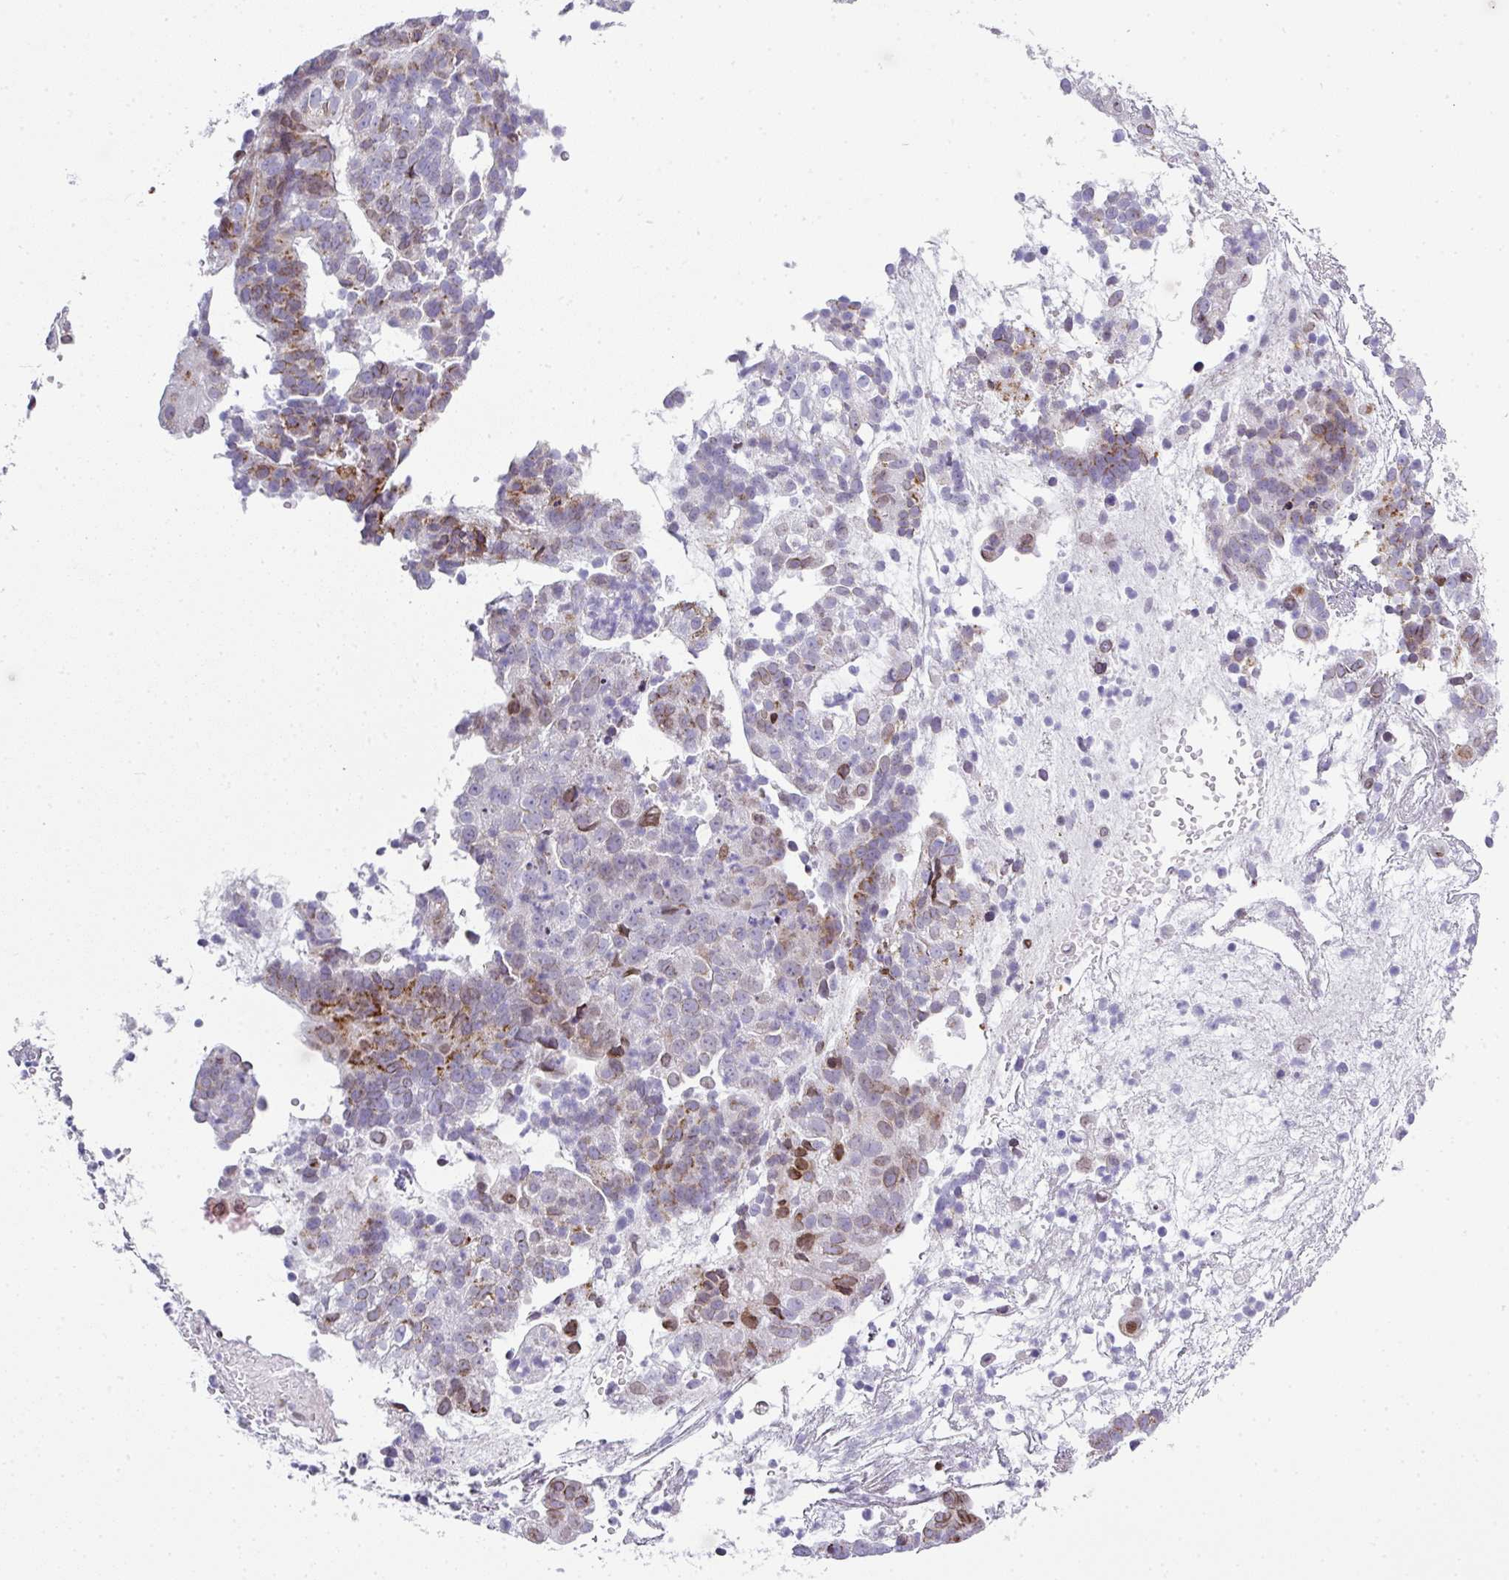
{"staining": {"intensity": "moderate", "quantity": "<25%", "location": "cytoplasmic/membranous,nuclear"}, "tissue": "endometrial cancer", "cell_type": "Tumor cells", "image_type": "cancer", "snomed": [{"axis": "morphology", "description": "Adenocarcinoma, NOS"}, {"axis": "topography", "description": "Endometrium"}], "caption": "High-power microscopy captured an immunohistochemistry image of endometrial cancer, revealing moderate cytoplasmic/membranous and nuclear staining in about <25% of tumor cells.", "gene": "PLK1", "patient": {"sex": "female", "age": 76}}